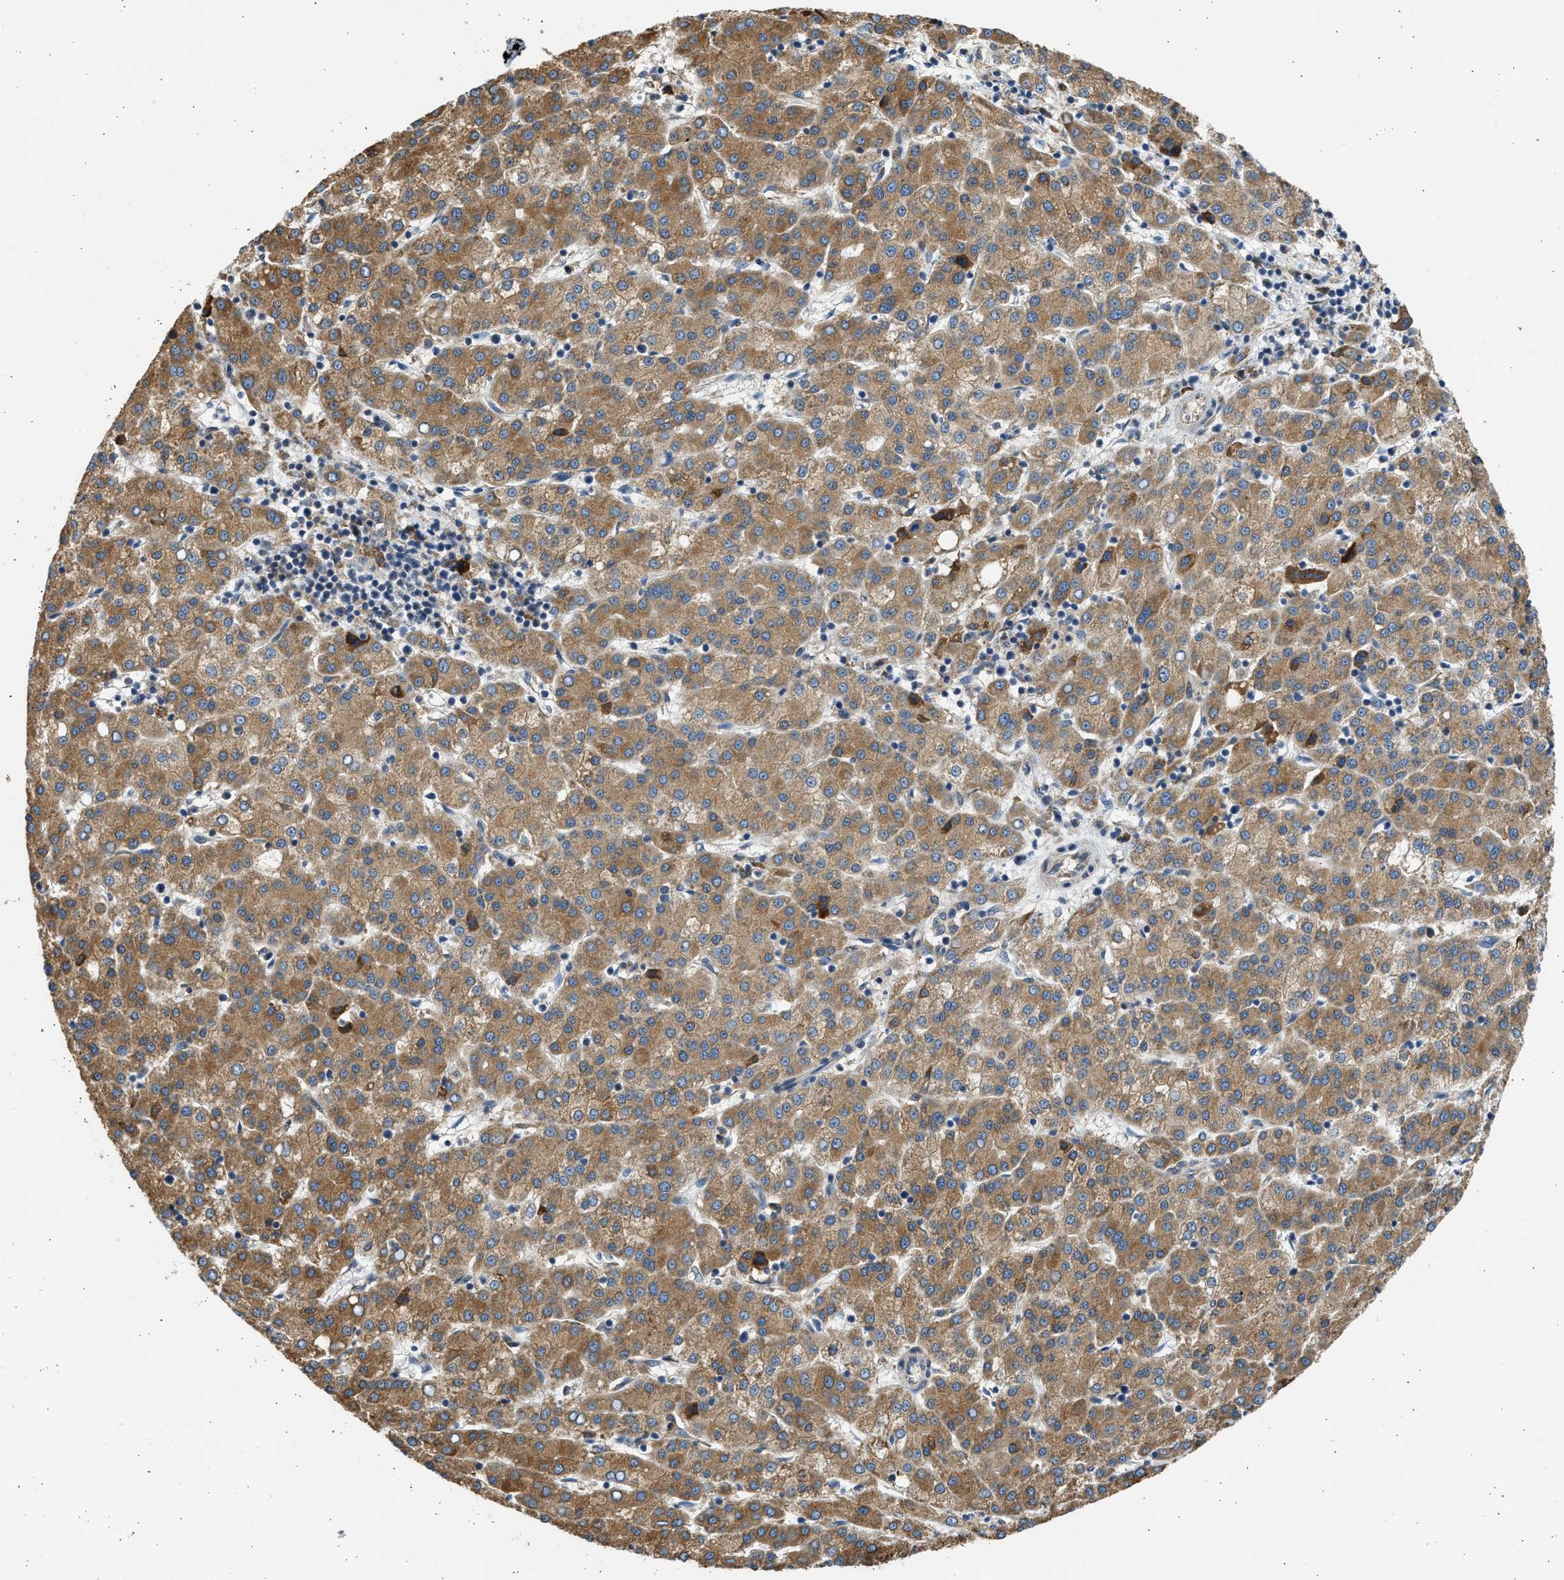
{"staining": {"intensity": "moderate", "quantity": ">75%", "location": "cytoplasmic/membranous"}, "tissue": "liver cancer", "cell_type": "Tumor cells", "image_type": "cancer", "snomed": [{"axis": "morphology", "description": "Carcinoma, Hepatocellular, NOS"}, {"axis": "topography", "description": "Liver"}], "caption": "Protein expression analysis of liver cancer (hepatocellular carcinoma) shows moderate cytoplasmic/membranous staining in about >75% of tumor cells.", "gene": "PLD2", "patient": {"sex": "female", "age": 58}}